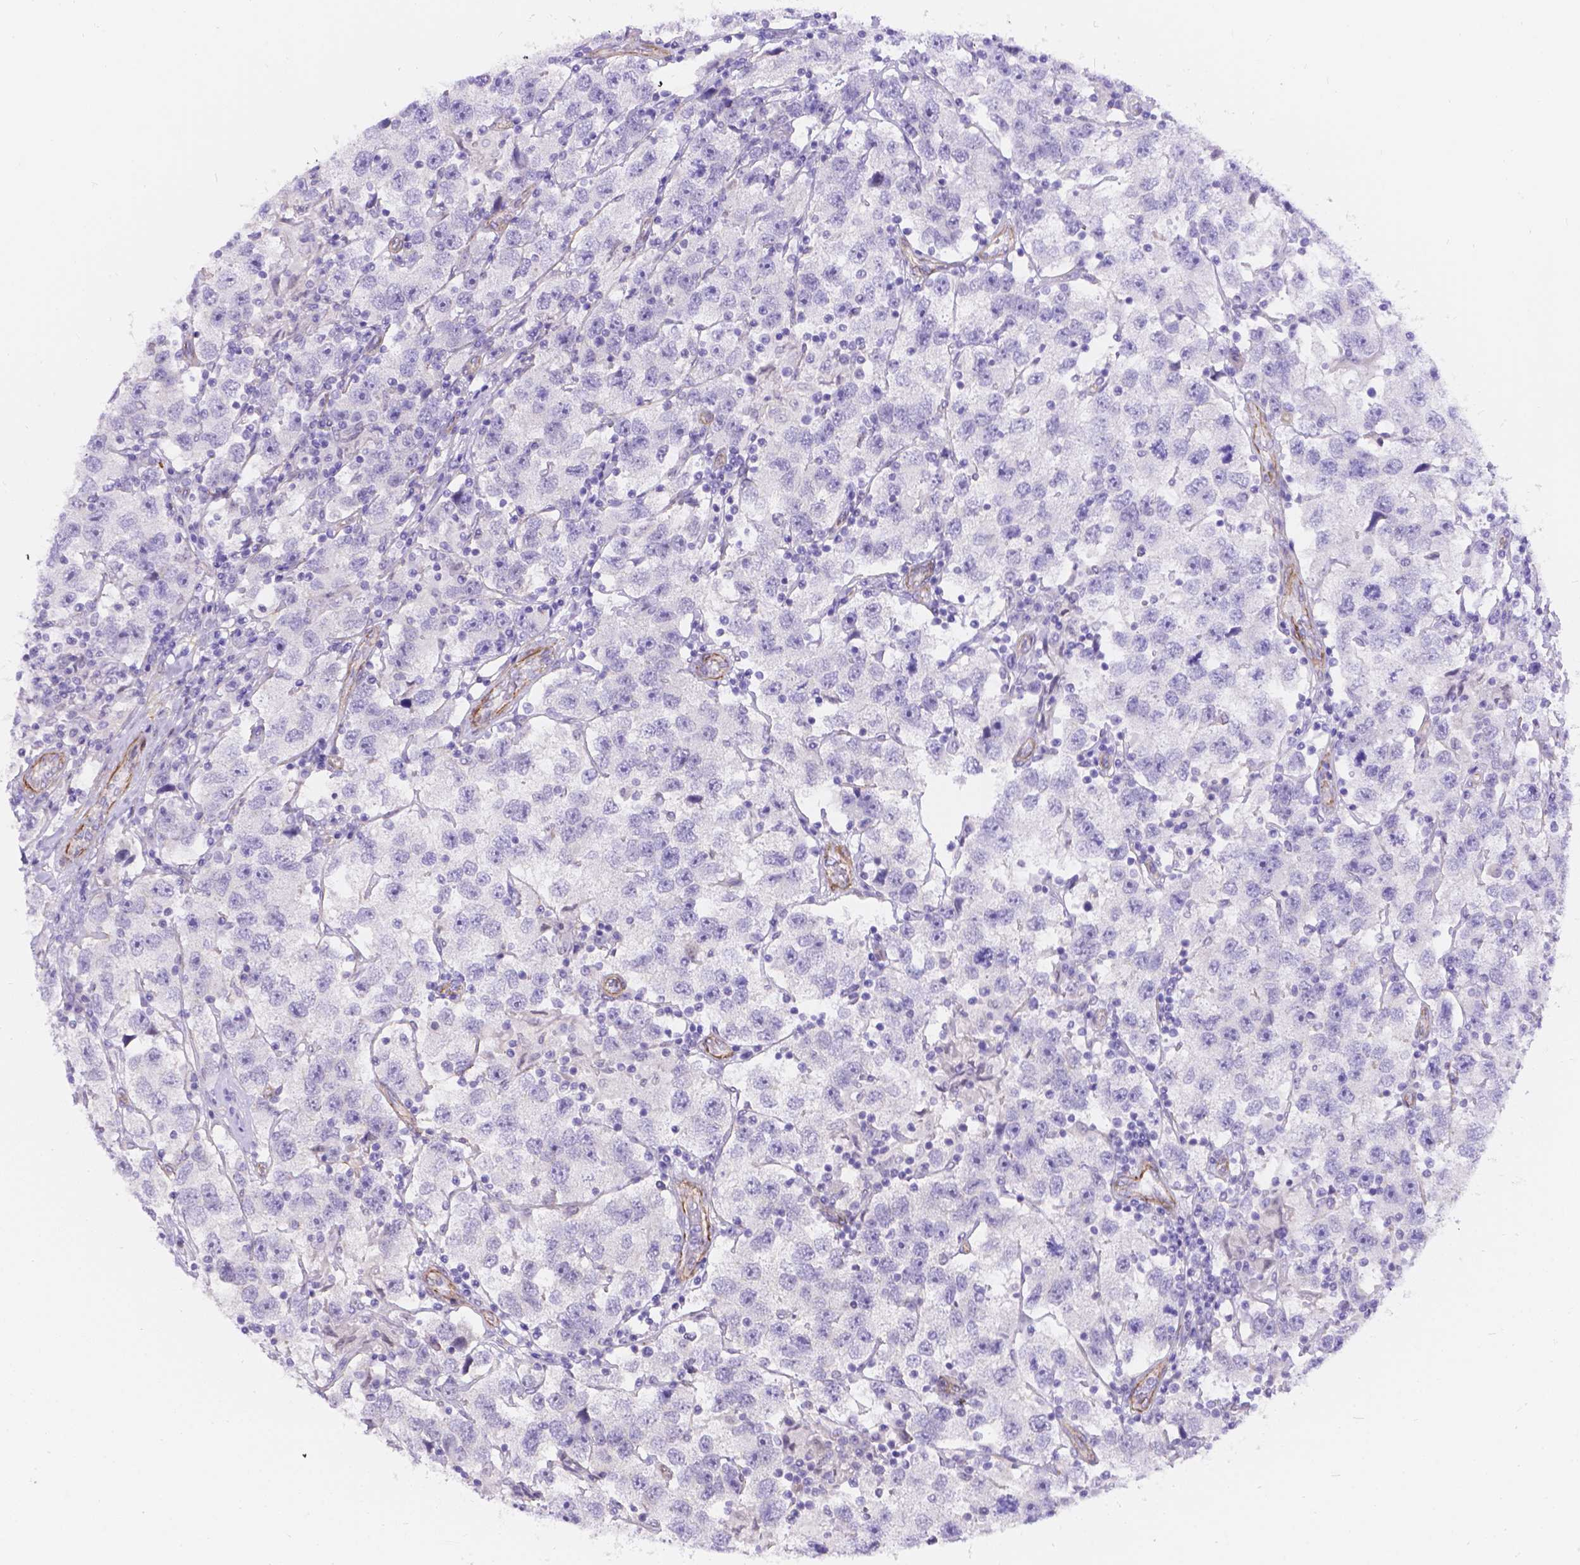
{"staining": {"intensity": "negative", "quantity": "none", "location": "none"}, "tissue": "testis cancer", "cell_type": "Tumor cells", "image_type": "cancer", "snomed": [{"axis": "morphology", "description": "Seminoma, NOS"}, {"axis": "topography", "description": "Testis"}], "caption": "Image shows no significant protein staining in tumor cells of testis seminoma. (Brightfield microscopy of DAB (3,3'-diaminobenzidine) IHC at high magnification).", "gene": "PALS1", "patient": {"sex": "male", "age": 26}}